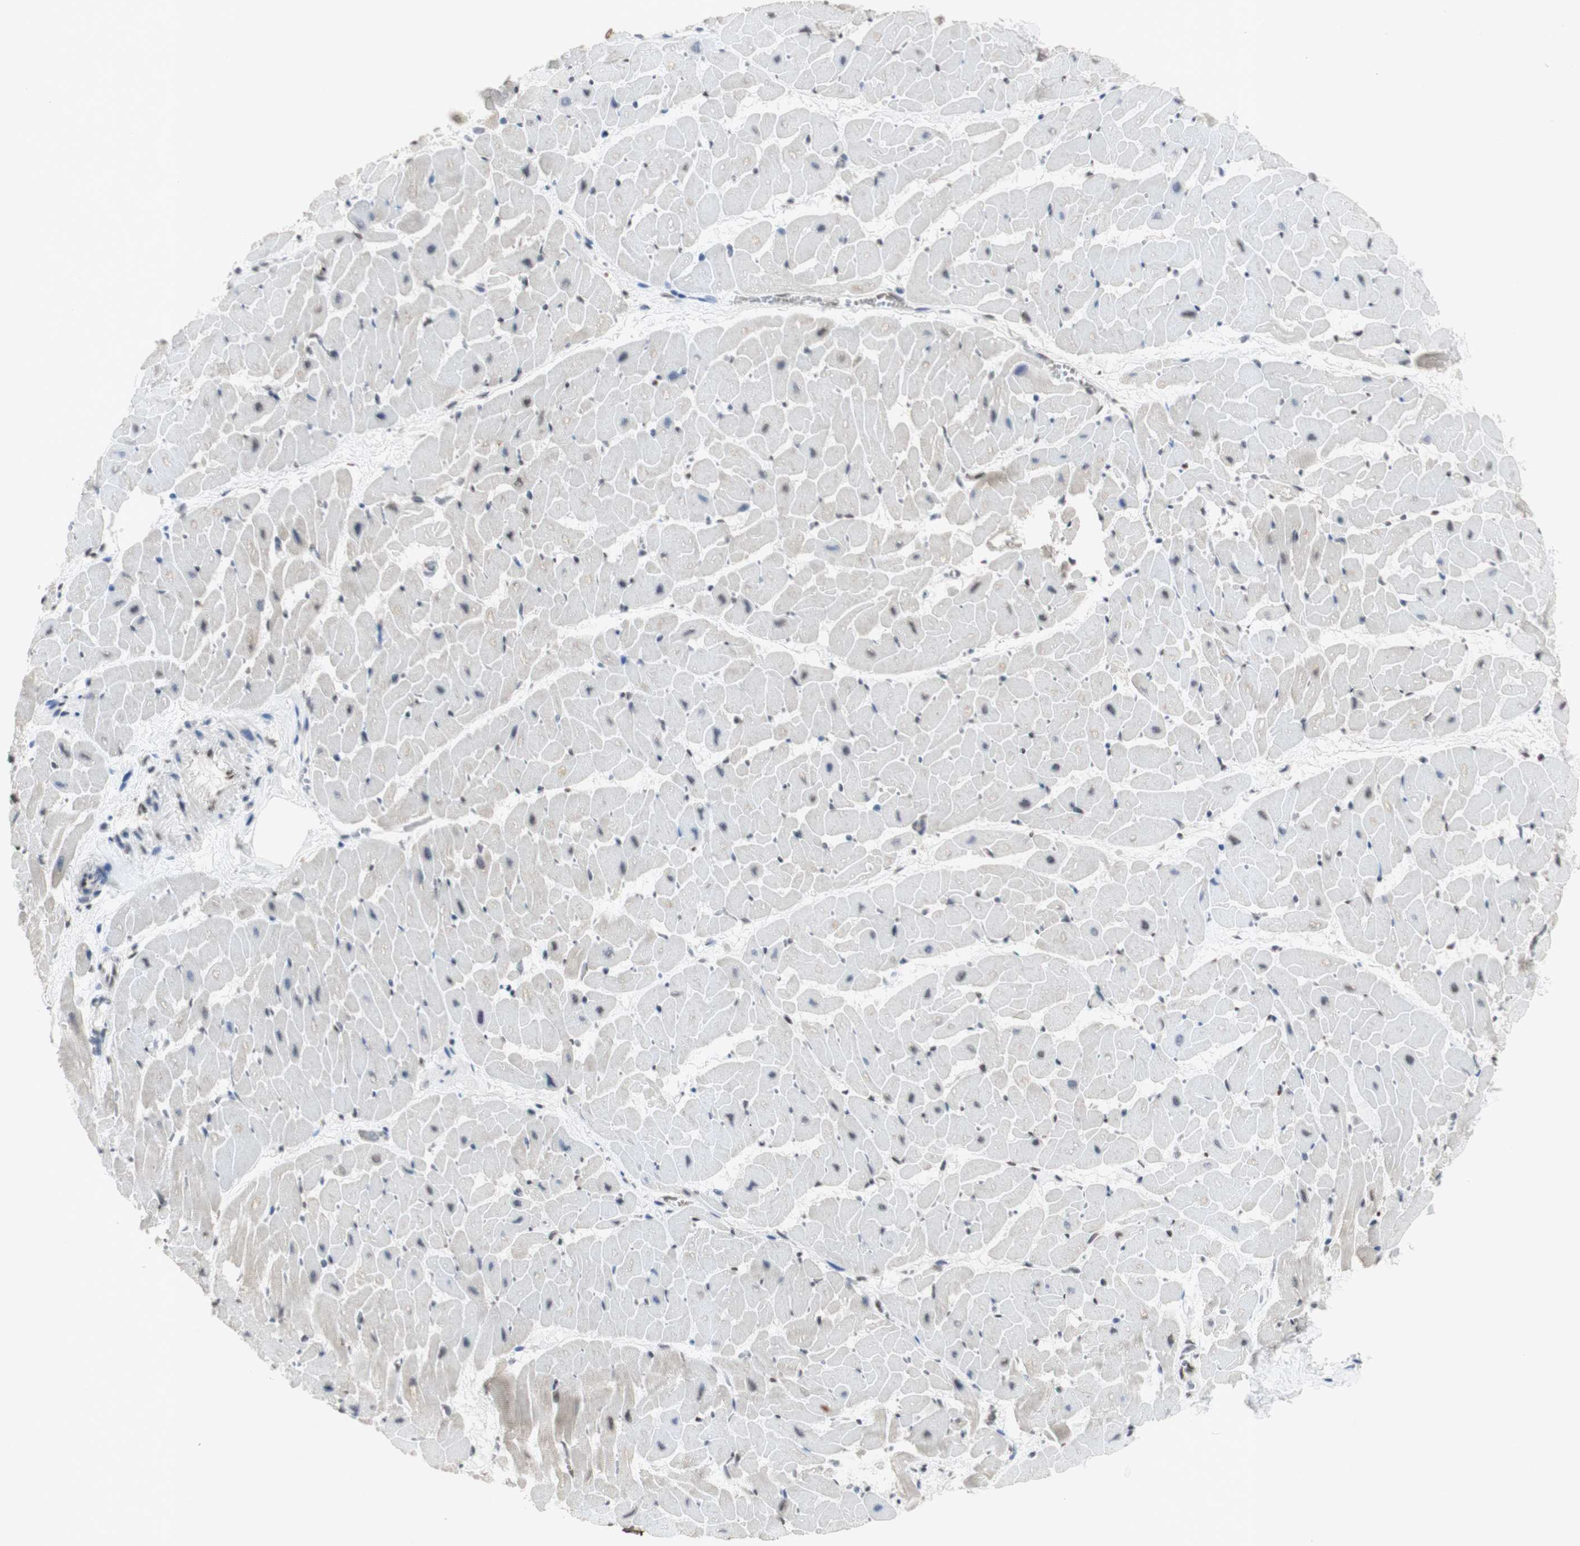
{"staining": {"intensity": "moderate", "quantity": "25%-75%", "location": "nuclear"}, "tissue": "heart muscle", "cell_type": "Cardiomyocytes", "image_type": "normal", "snomed": [{"axis": "morphology", "description": "Normal tissue, NOS"}, {"axis": "topography", "description": "Heart"}], "caption": "A high-resolution photomicrograph shows immunohistochemistry staining of benign heart muscle, which displays moderate nuclear positivity in about 25%-75% of cardiomyocytes. (Stains: DAB (3,3'-diaminobenzidine) in brown, nuclei in blue, Microscopy: brightfield microscopy at high magnification).", "gene": "SNRPB", "patient": {"sex": "female", "age": 19}}